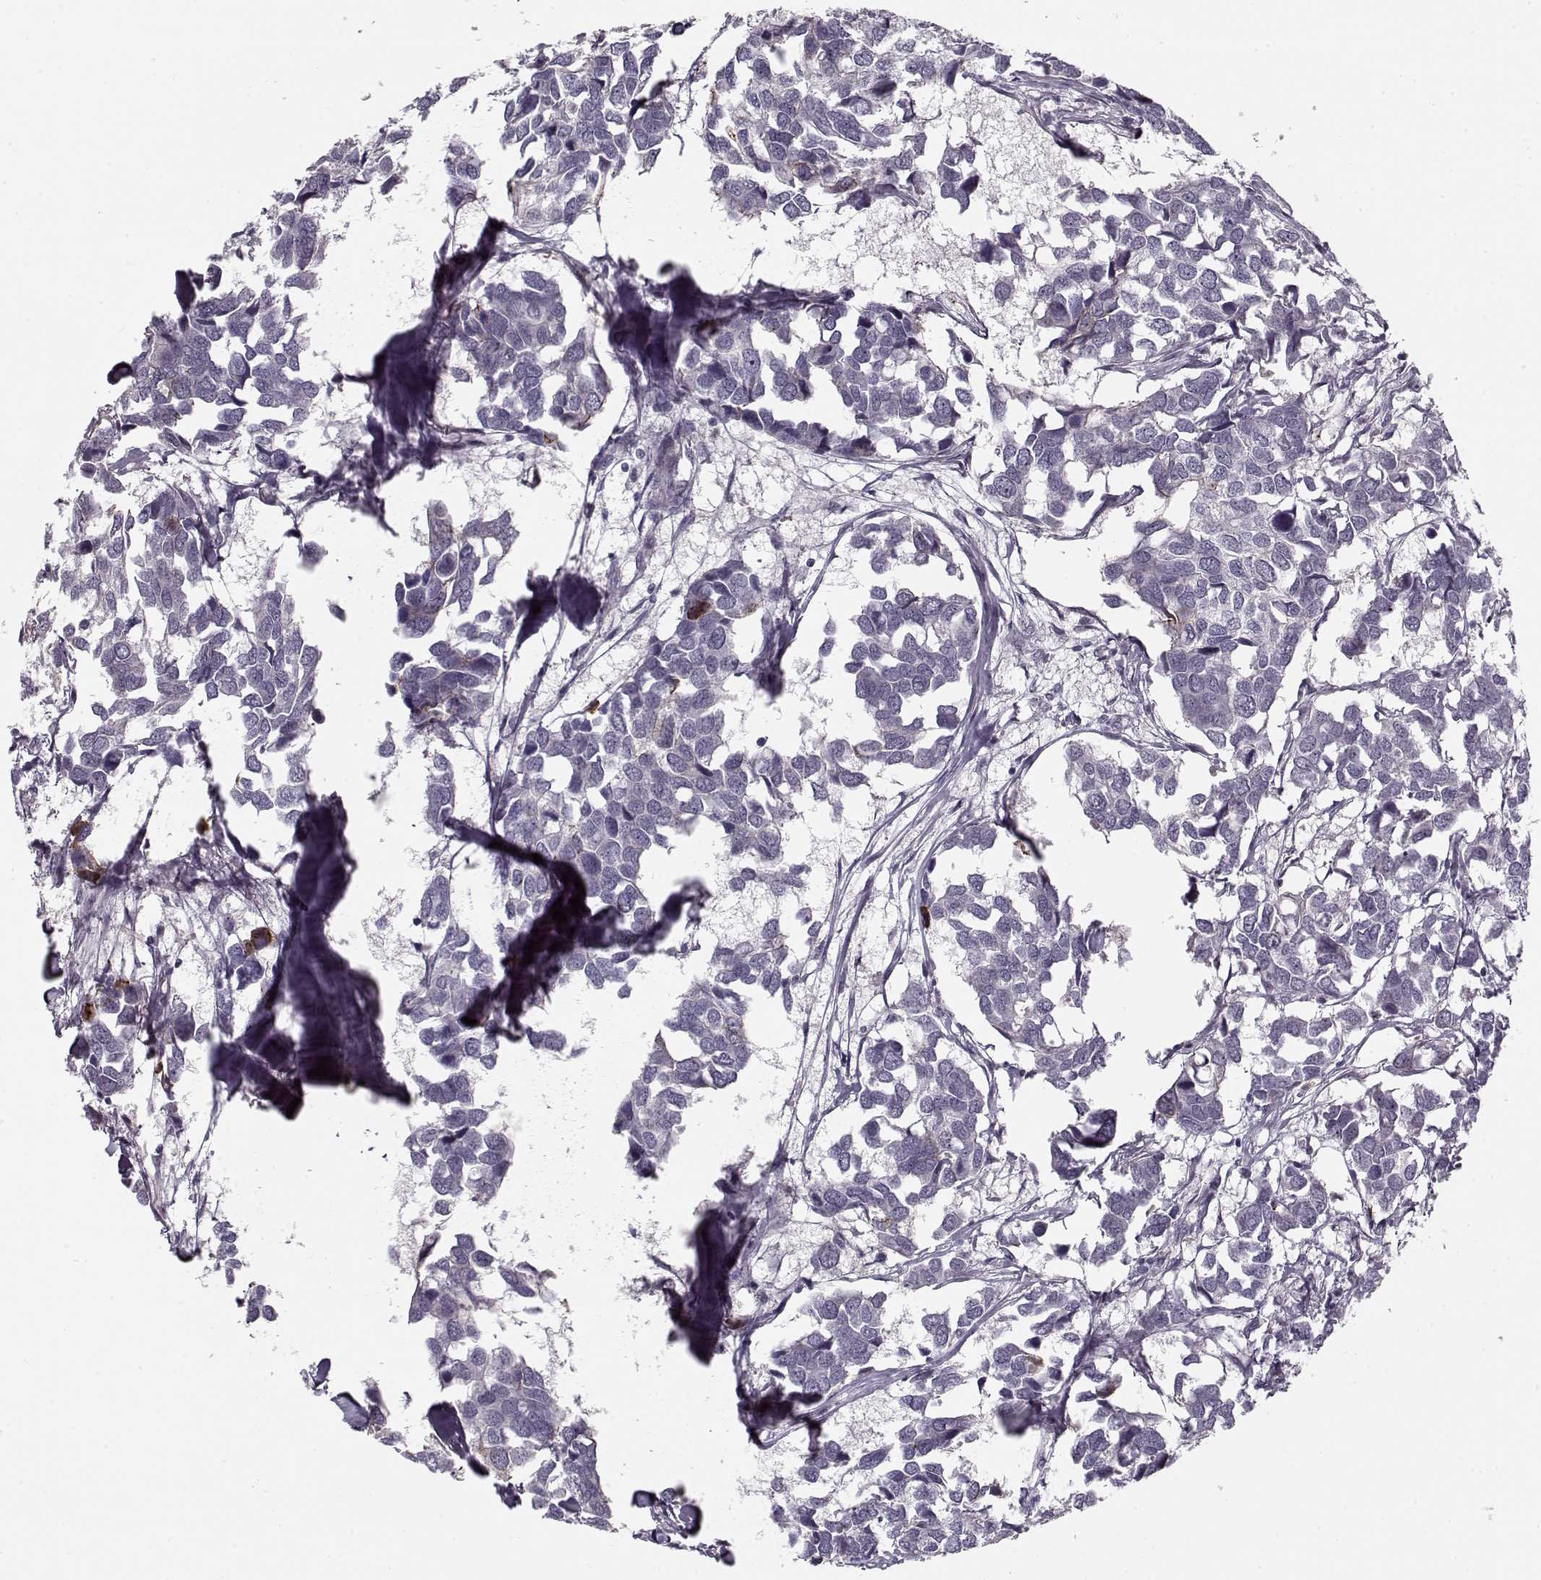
{"staining": {"intensity": "negative", "quantity": "none", "location": "none"}, "tissue": "breast cancer", "cell_type": "Tumor cells", "image_type": "cancer", "snomed": [{"axis": "morphology", "description": "Duct carcinoma"}, {"axis": "topography", "description": "Breast"}], "caption": "Breast cancer was stained to show a protein in brown. There is no significant staining in tumor cells.", "gene": "DNAI3", "patient": {"sex": "female", "age": 83}}